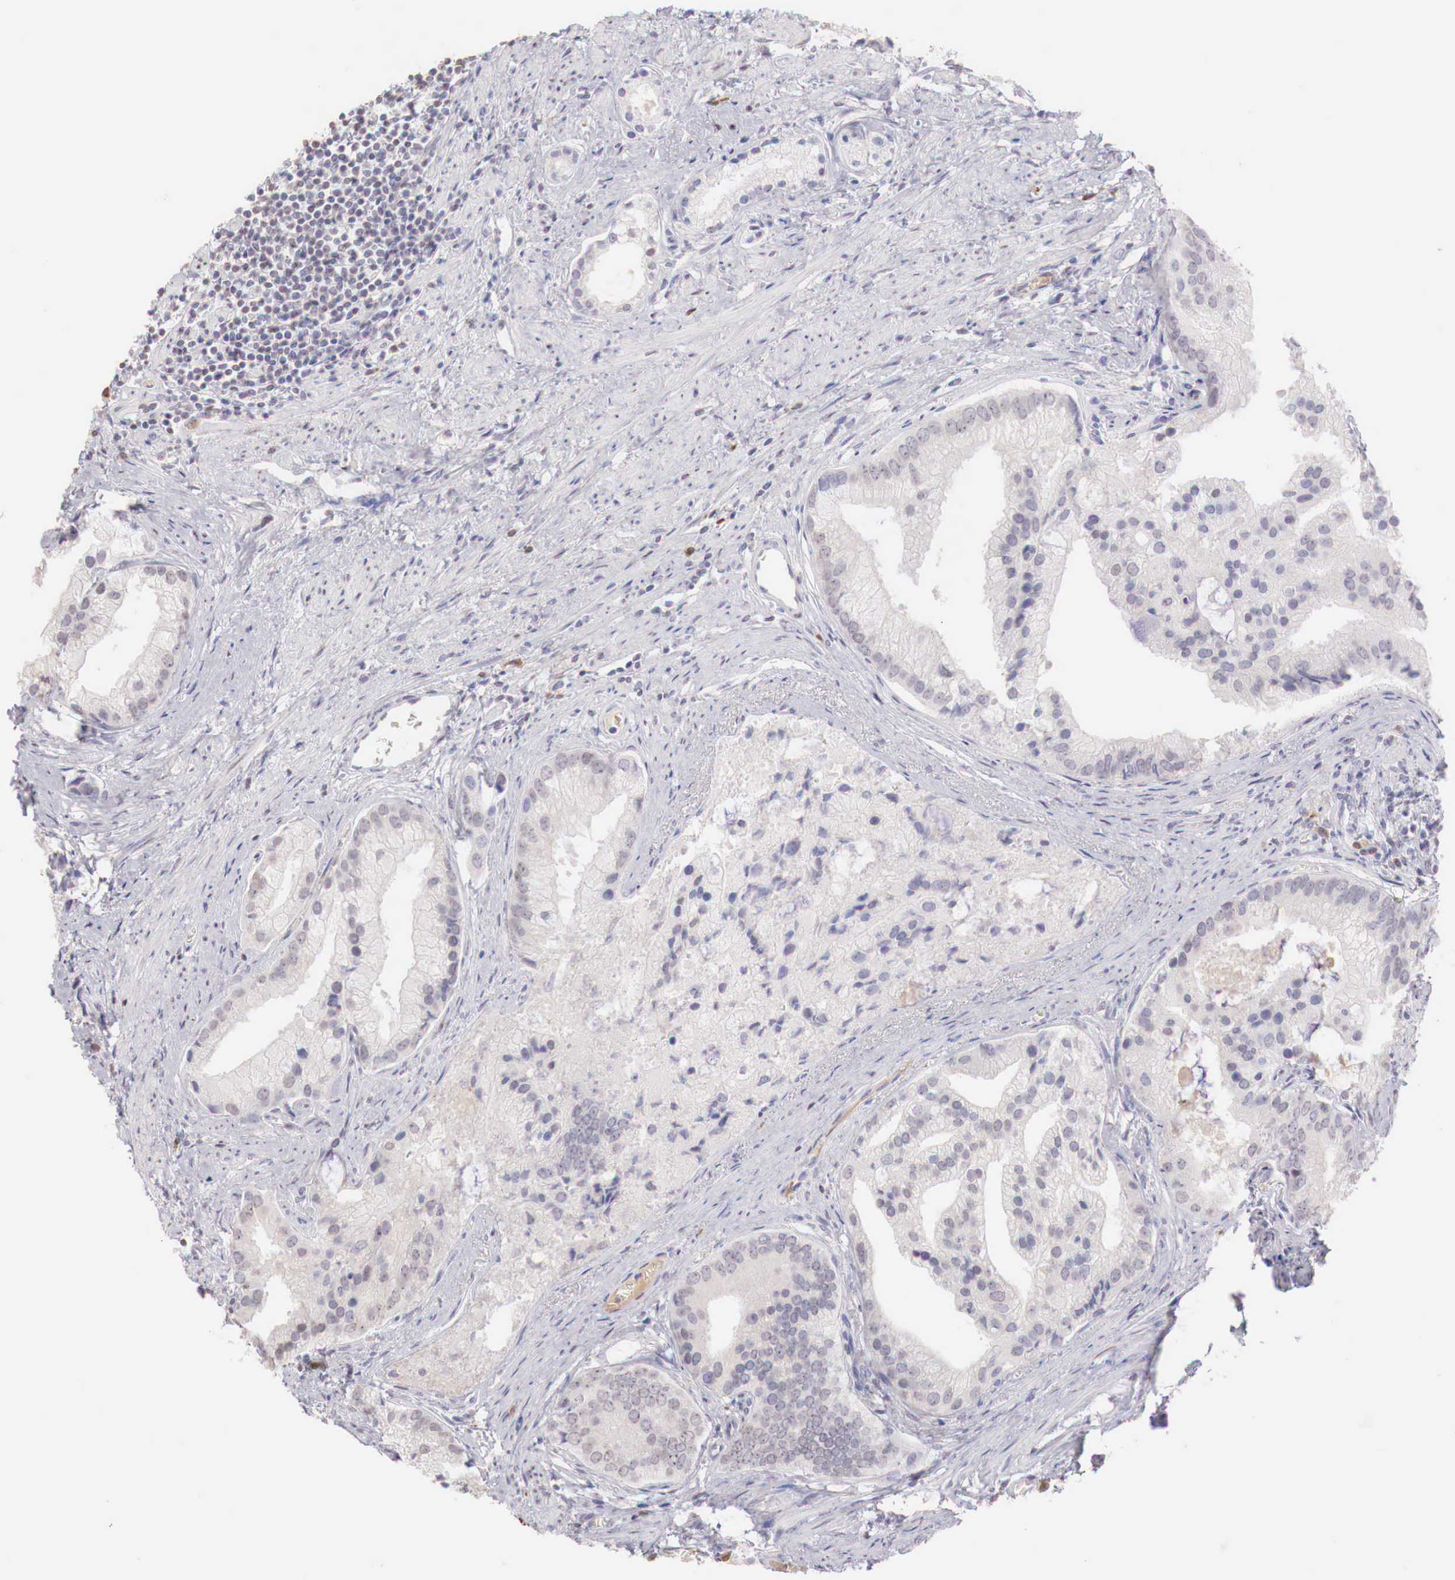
{"staining": {"intensity": "weak", "quantity": "<25%", "location": "cytoplasmic/membranous"}, "tissue": "prostate cancer", "cell_type": "Tumor cells", "image_type": "cancer", "snomed": [{"axis": "morphology", "description": "Adenocarcinoma, Low grade"}, {"axis": "topography", "description": "Prostate"}], "caption": "Prostate adenocarcinoma (low-grade) was stained to show a protein in brown. There is no significant staining in tumor cells.", "gene": "XPNPEP2", "patient": {"sex": "male", "age": 71}}